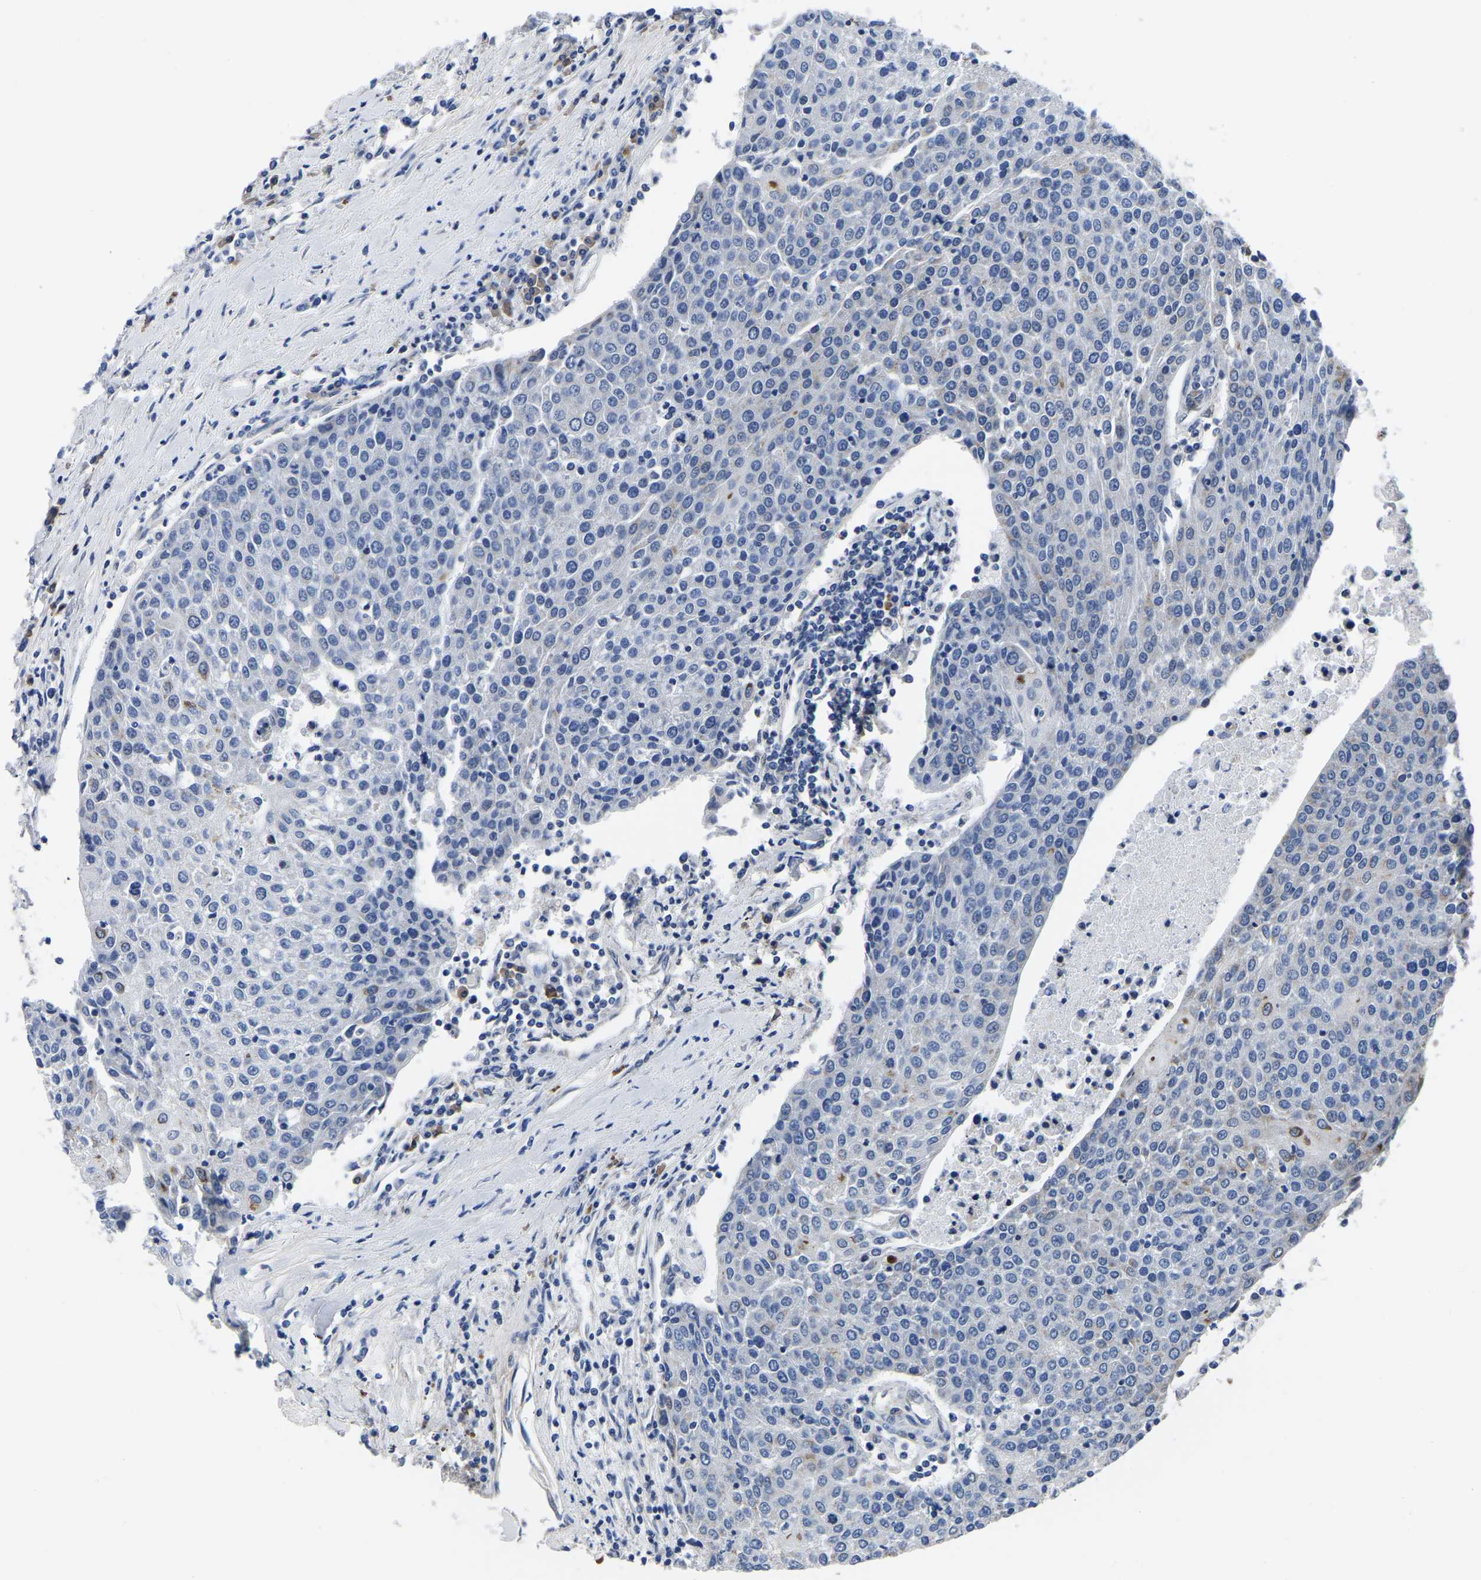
{"staining": {"intensity": "negative", "quantity": "none", "location": "none"}, "tissue": "urothelial cancer", "cell_type": "Tumor cells", "image_type": "cancer", "snomed": [{"axis": "morphology", "description": "Urothelial carcinoma, High grade"}, {"axis": "topography", "description": "Urinary bladder"}], "caption": "The image exhibits no staining of tumor cells in high-grade urothelial carcinoma.", "gene": "PDLIM7", "patient": {"sex": "female", "age": 85}}